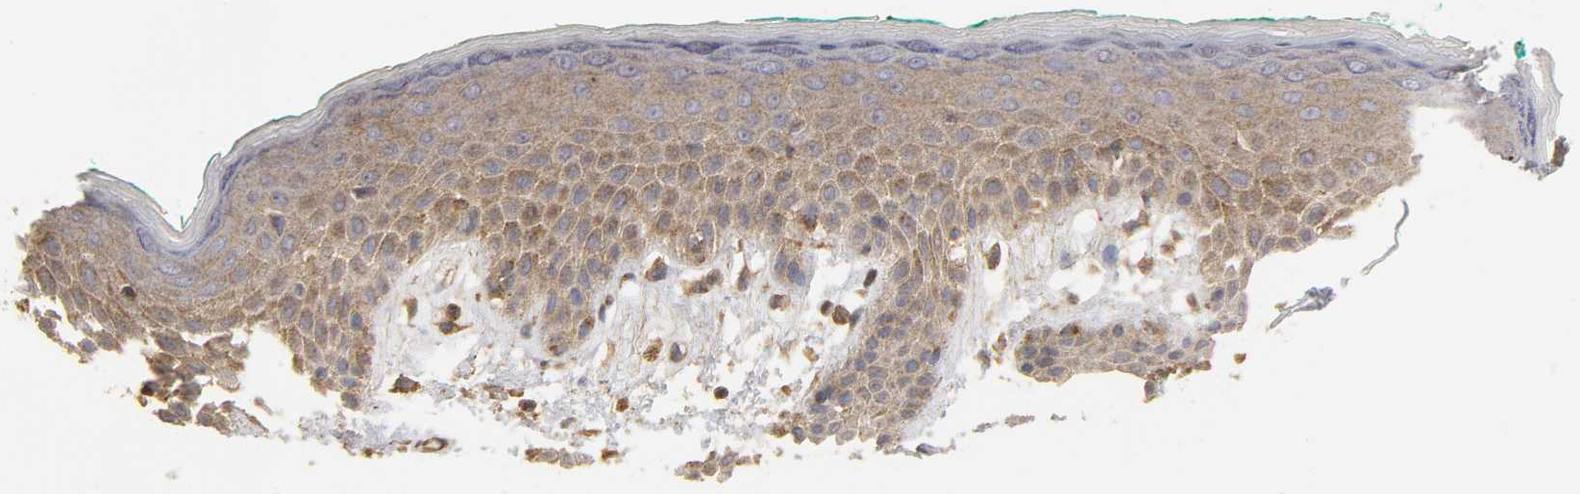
{"staining": {"intensity": "moderate", "quantity": ">75%", "location": "cytoplasmic/membranous"}, "tissue": "skin", "cell_type": "Epidermal cells", "image_type": "normal", "snomed": [{"axis": "morphology", "description": "Normal tissue, NOS"}, {"axis": "topography", "description": "Anal"}], "caption": "Skin stained with immunohistochemistry (IHC) shows moderate cytoplasmic/membranous staining in approximately >75% of epidermal cells. Nuclei are stained in blue.", "gene": "SH3GLB1", "patient": {"sex": "male", "age": 74}}